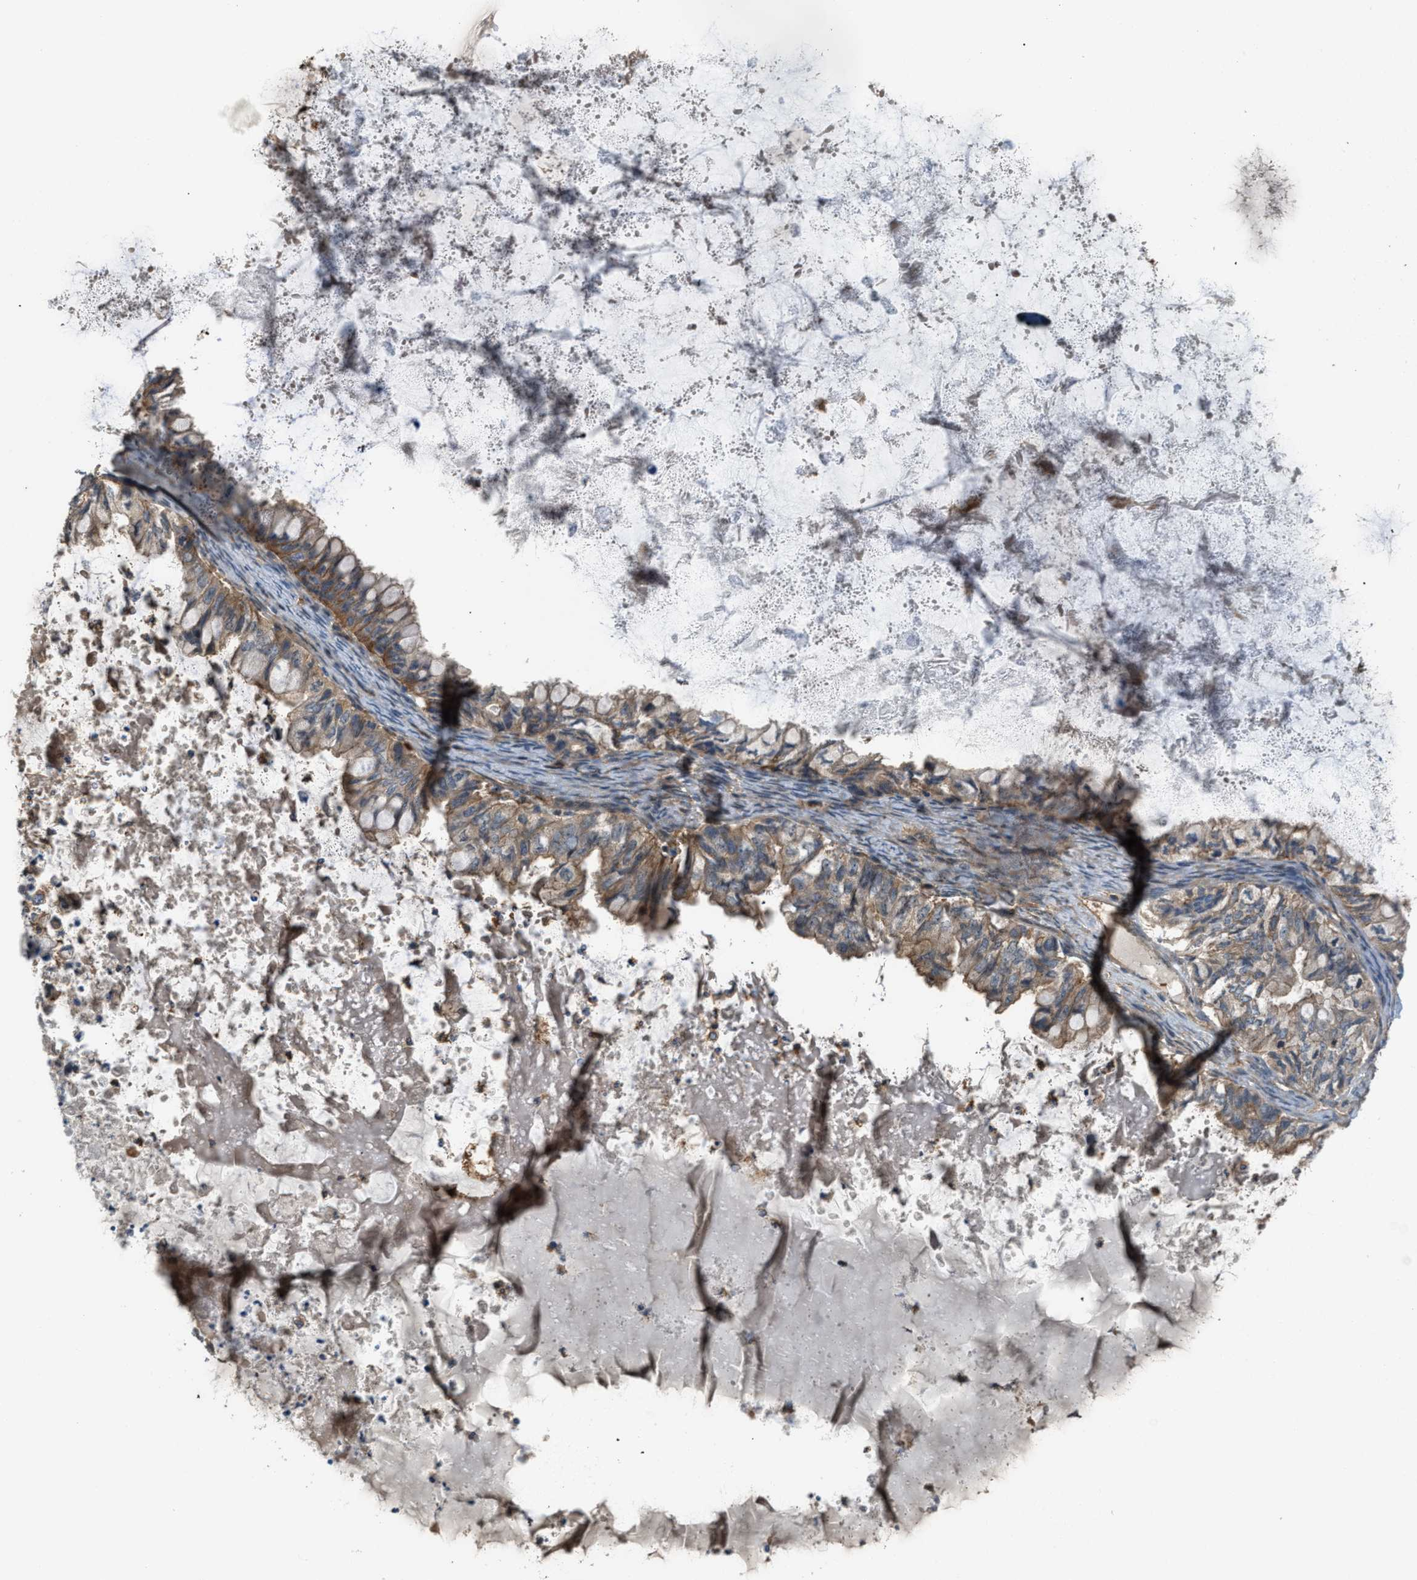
{"staining": {"intensity": "moderate", "quantity": ">75%", "location": "cytoplasmic/membranous"}, "tissue": "ovarian cancer", "cell_type": "Tumor cells", "image_type": "cancer", "snomed": [{"axis": "morphology", "description": "Cystadenocarcinoma, mucinous, NOS"}, {"axis": "topography", "description": "Ovary"}], "caption": "Ovarian mucinous cystadenocarcinoma stained with DAB immunohistochemistry shows medium levels of moderate cytoplasmic/membranous expression in about >75% of tumor cells.", "gene": "BAG4", "patient": {"sex": "female", "age": 80}}